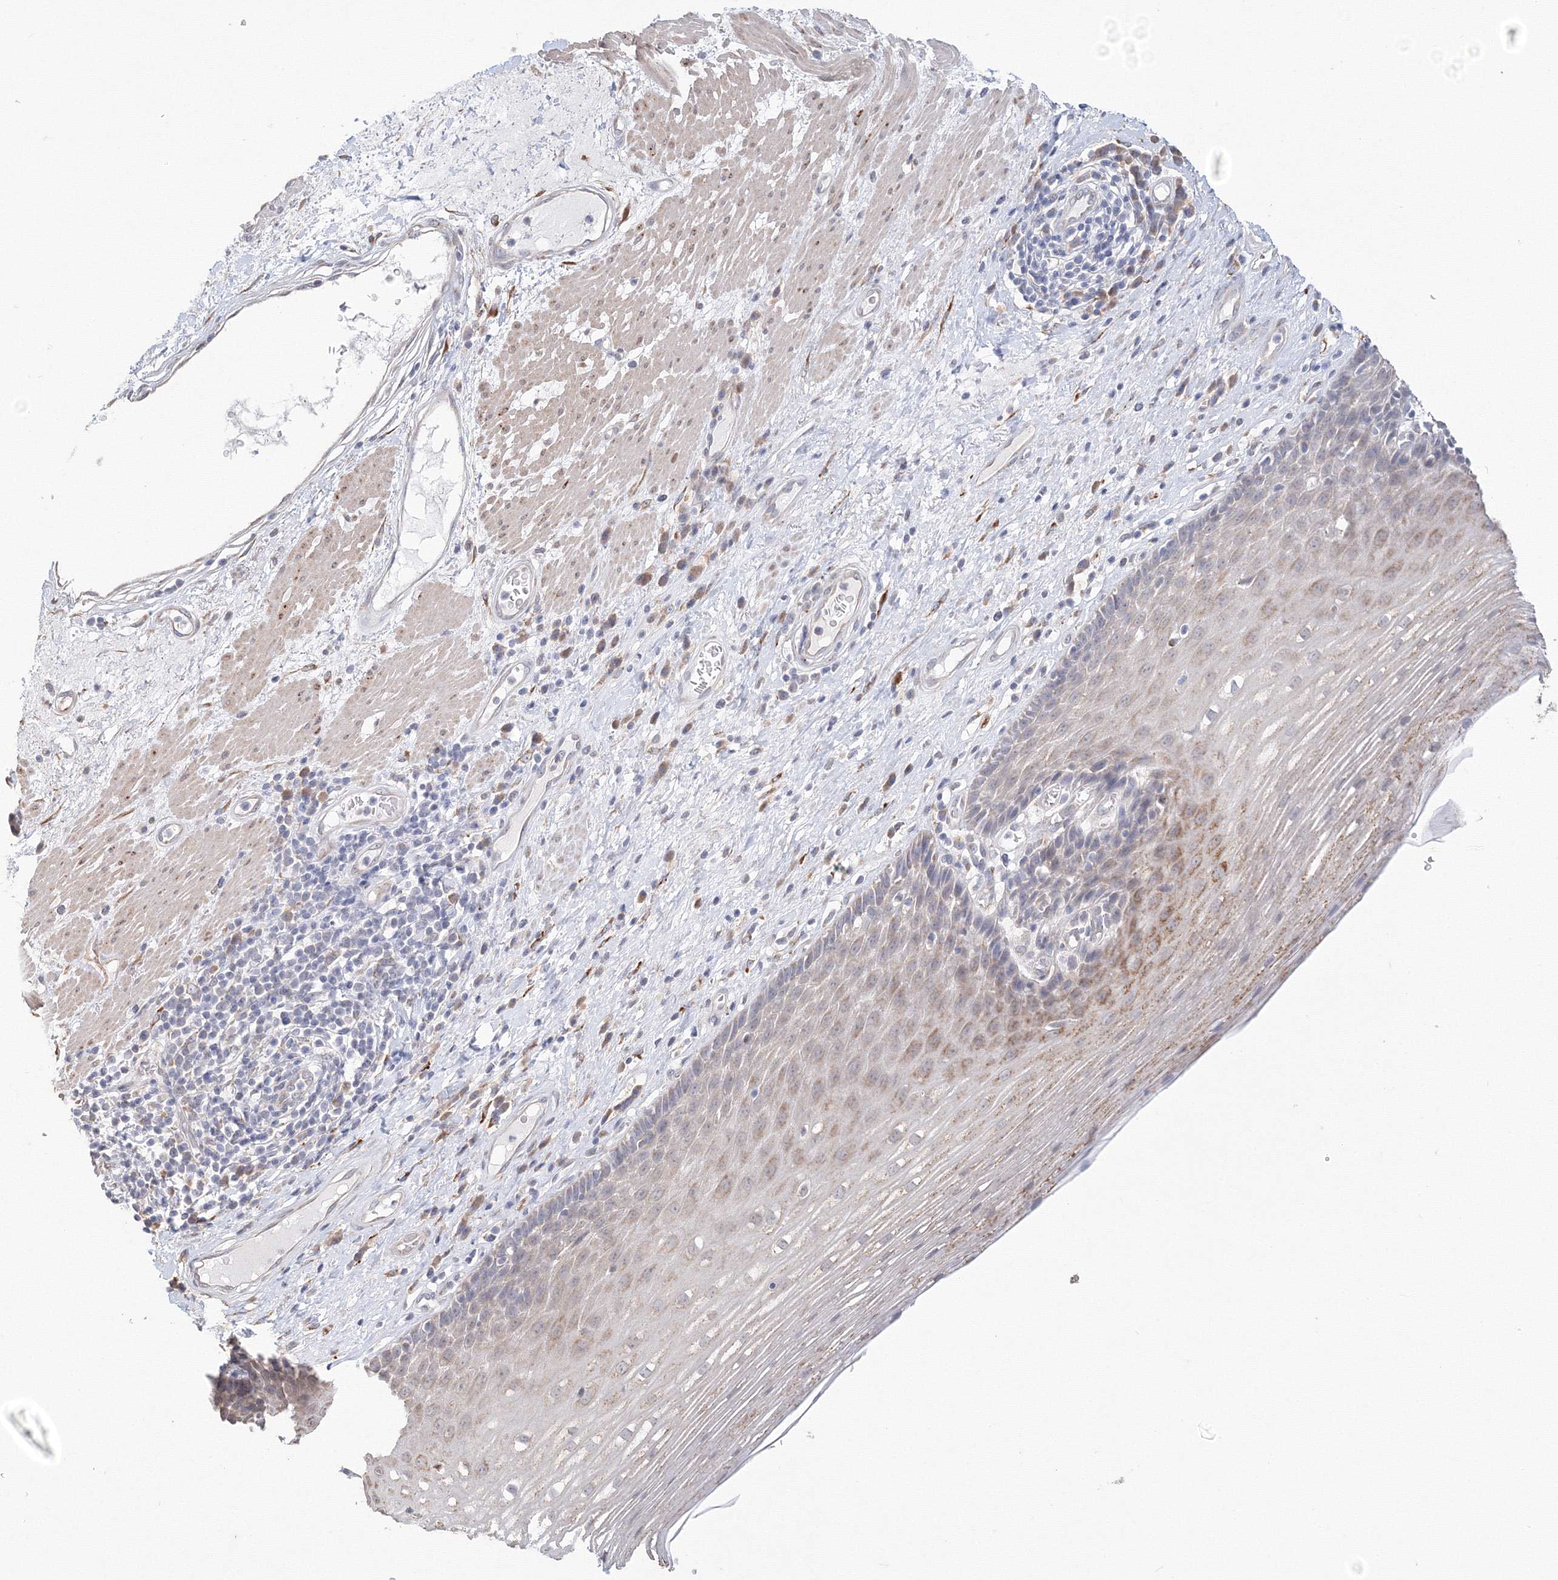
{"staining": {"intensity": "moderate", "quantity": "<25%", "location": "cytoplasmic/membranous"}, "tissue": "esophagus", "cell_type": "Squamous epithelial cells", "image_type": "normal", "snomed": [{"axis": "morphology", "description": "Normal tissue, NOS"}, {"axis": "topography", "description": "Esophagus"}], "caption": "Normal esophagus reveals moderate cytoplasmic/membranous positivity in approximately <25% of squamous epithelial cells.", "gene": "DHRS12", "patient": {"sex": "male", "age": 62}}